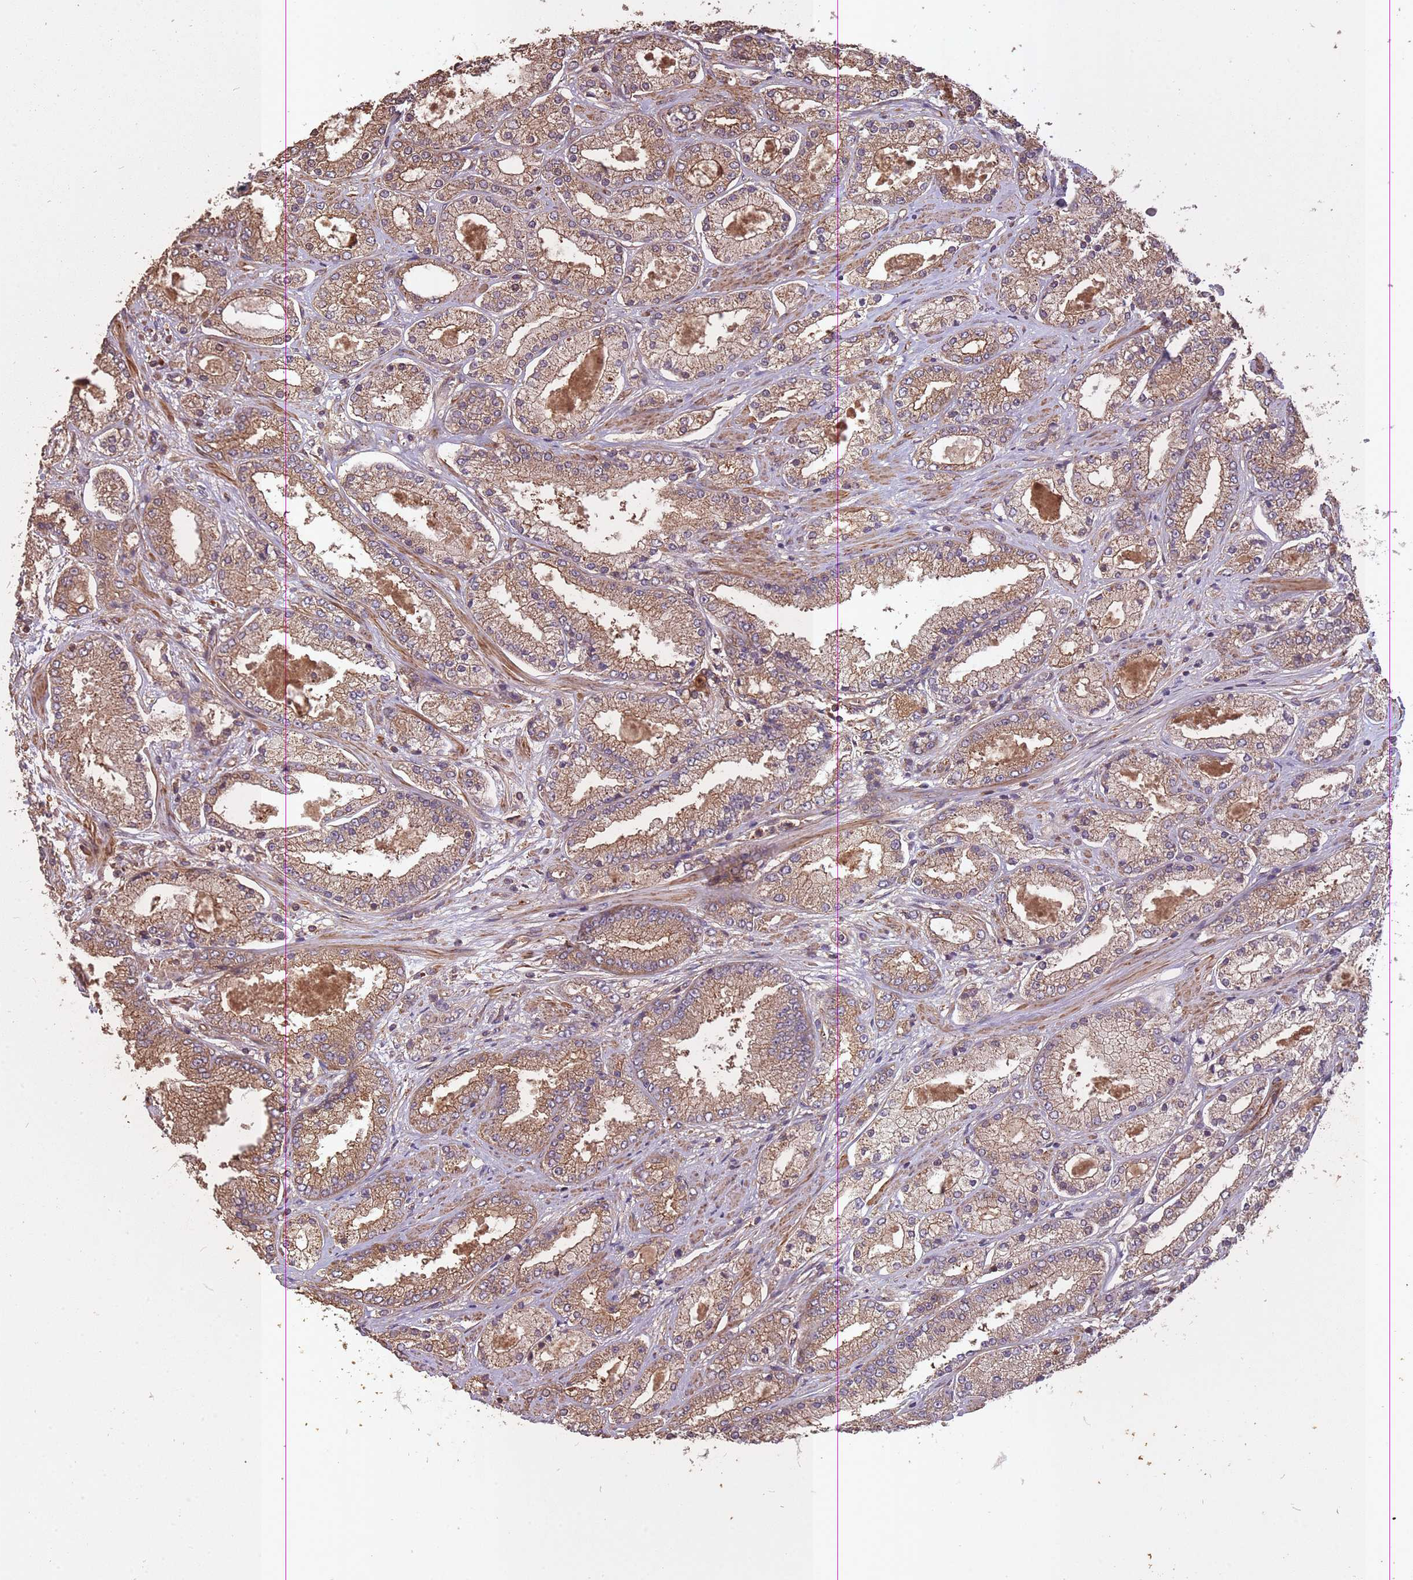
{"staining": {"intensity": "moderate", "quantity": ">75%", "location": "cytoplasmic/membranous"}, "tissue": "prostate cancer", "cell_type": "Tumor cells", "image_type": "cancer", "snomed": [{"axis": "morphology", "description": "Adenocarcinoma, High grade"}, {"axis": "topography", "description": "Prostate"}], "caption": "IHC of prostate cancer demonstrates medium levels of moderate cytoplasmic/membranous positivity in about >75% of tumor cells.", "gene": "ARMH3", "patient": {"sex": "male", "age": 69}}